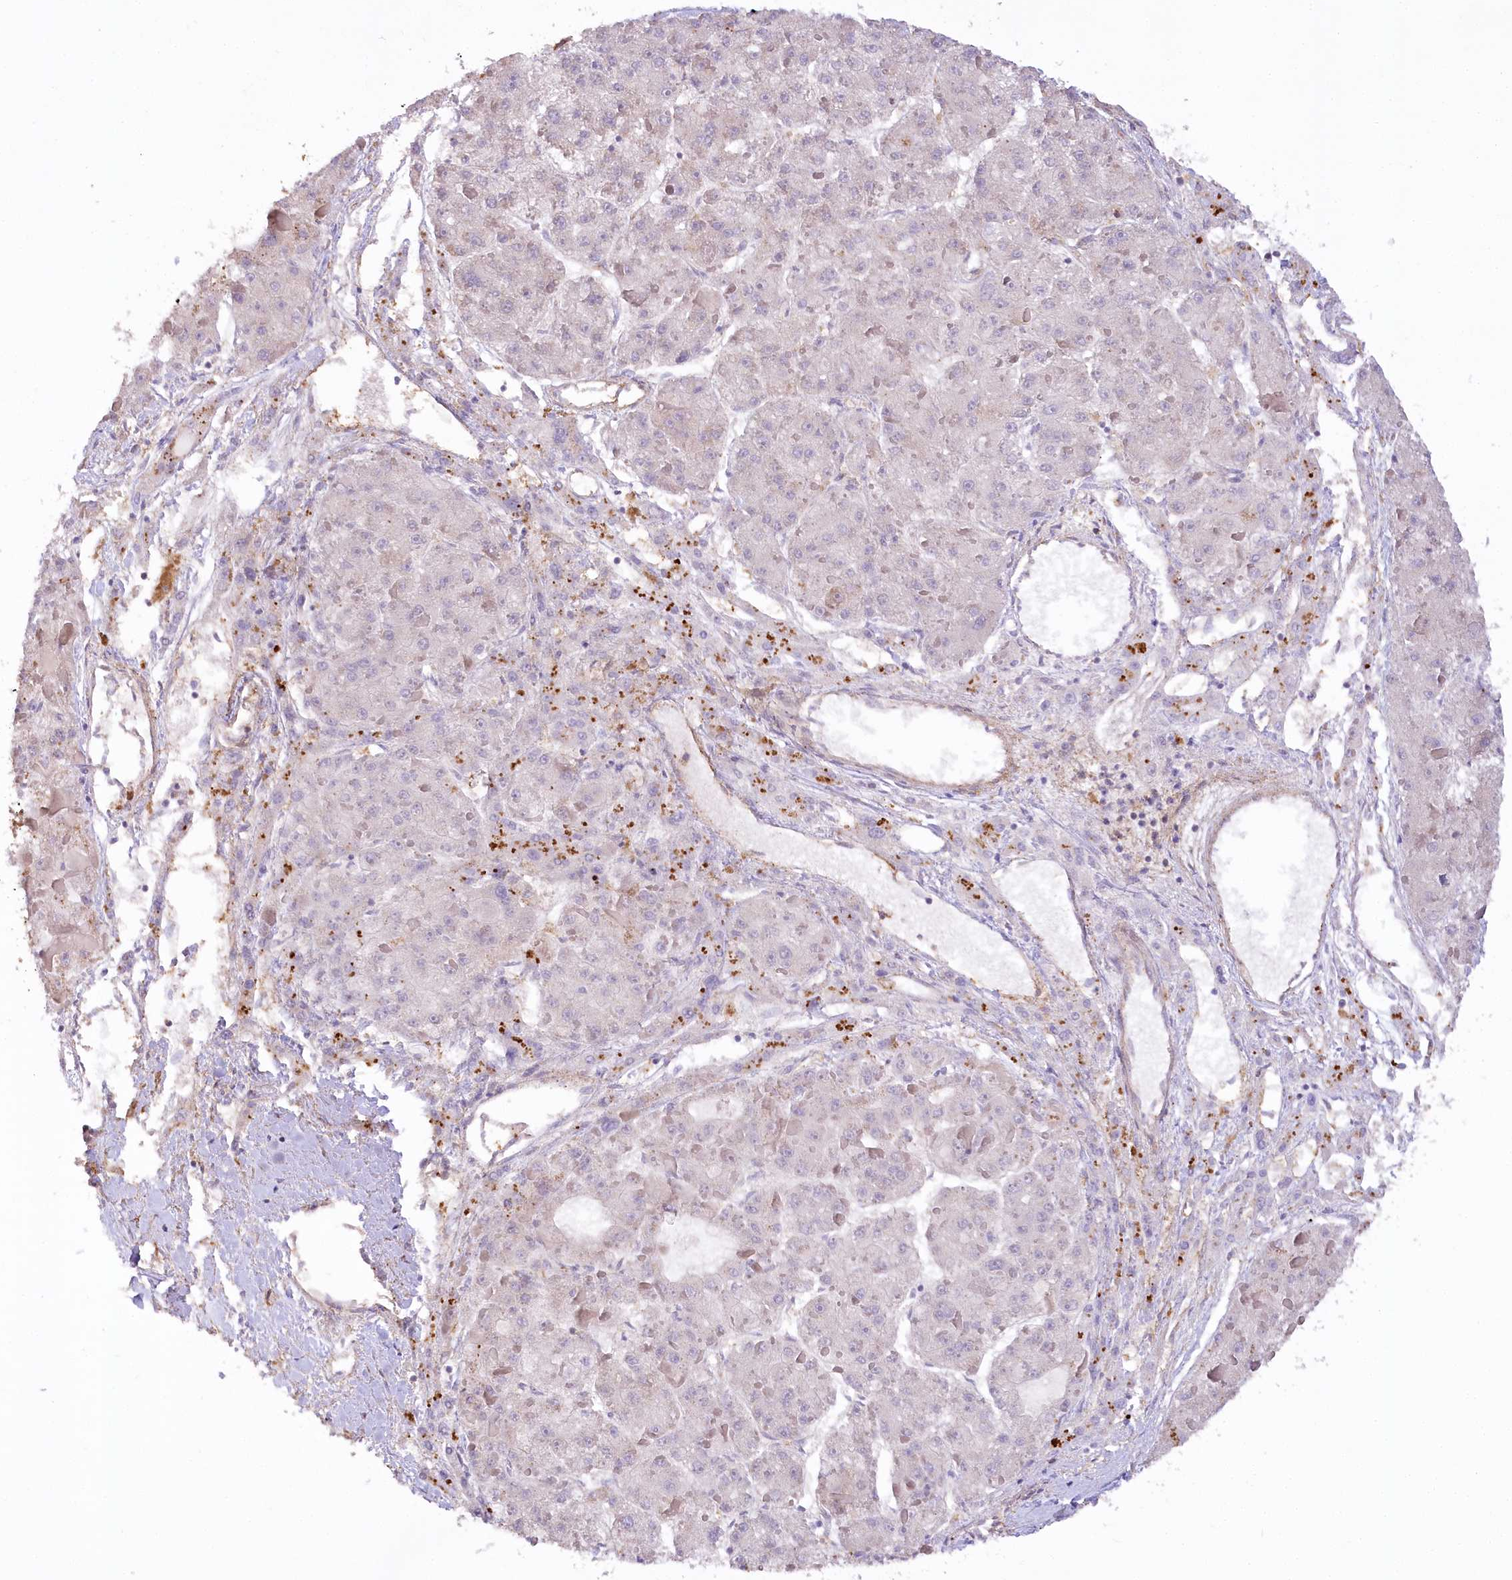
{"staining": {"intensity": "negative", "quantity": "none", "location": "none"}, "tissue": "liver cancer", "cell_type": "Tumor cells", "image_type": "cancer", "snomed": [{"axis": "morphology", "description": "Carcinoma, Hepatocellular, NOS"}, {"axis": "topography", "description": "Liver"}], "caption": "Immunohistochemistry histopathology image of neoplastic tissue: human liver cancer (hepatocellular carcinoma) stained with DAB (3,3'-diaminobenzidine) exhibits no significant protein expression in tumor cells. (Immunohistochemistry, brightfield microscopy, high magnification).", "gene": "SYNPO2", "patient": {"sex": "female", "age": 73}}